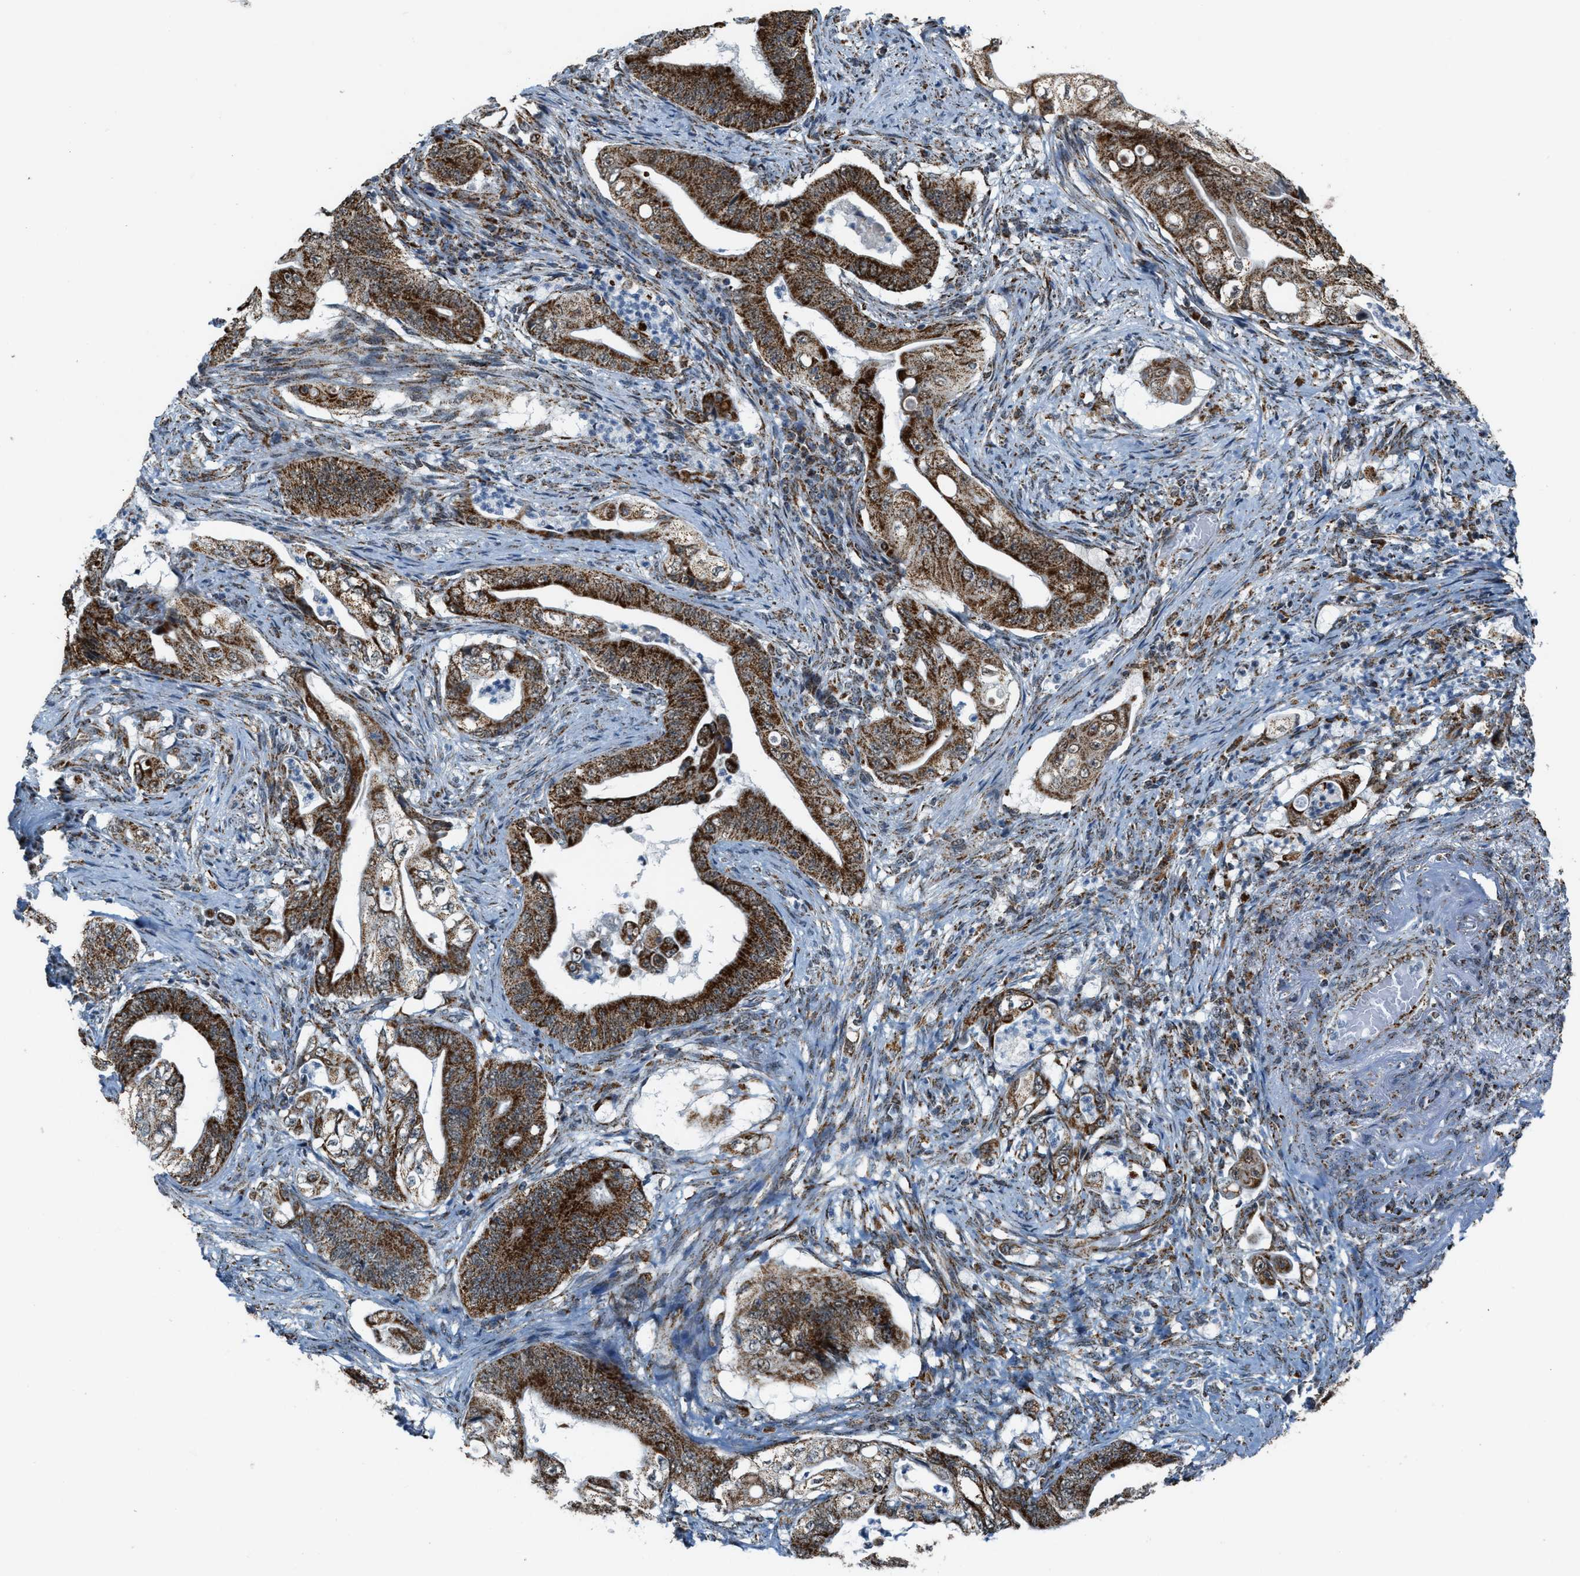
{"staining": {"intensity": "strong", "quantity": ">75%", "location": "cytoplasmic/membranous"}, "tissue": "stomach cancer", "cell_type": "Tumor cells", "image_type": "cancer", "snomed": [{"axis": "morphology", "description": "Adenocarcinoma, NOS"}, {"axis": "topography", "description": "Stomach"}], "caption": "IHC of stomach cancer displays high levels of strong cytoplasmic/membranous staining in approximately >75% of tumor cells.", "gene": "HIBADH", "patient": {"sex": "female", "age": 73}}